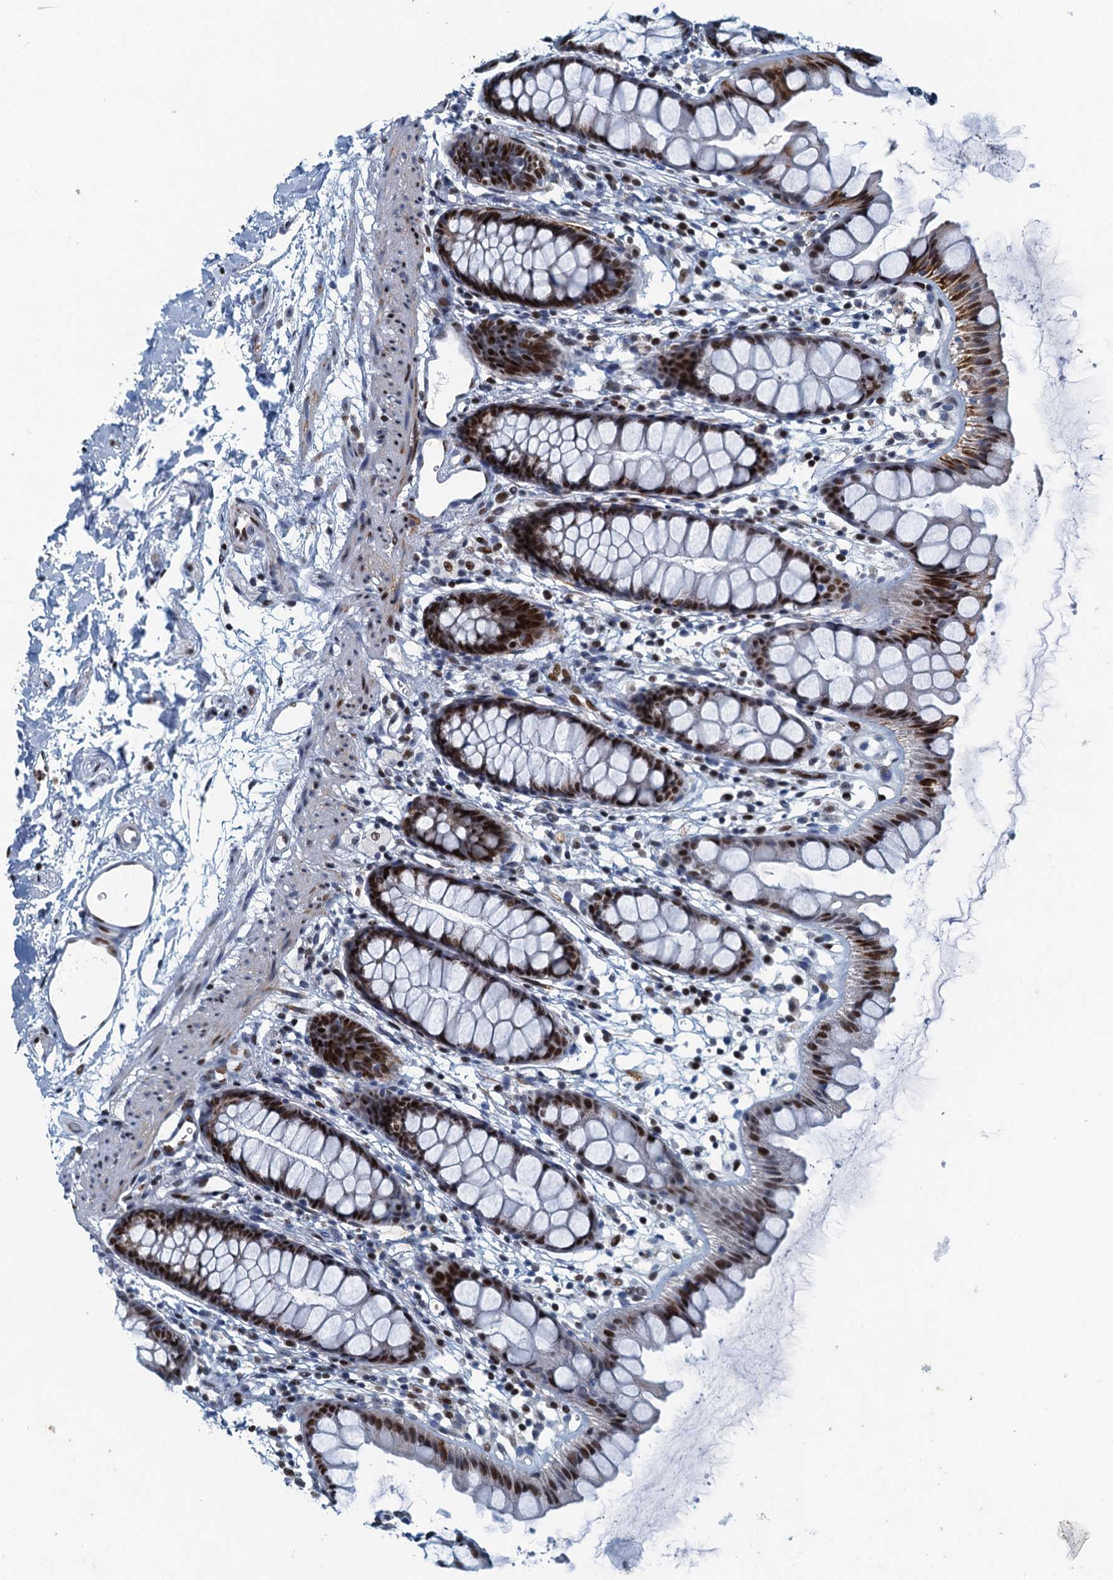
{"staining": {"intensity": "strong", "quantity": ">75%", "location": "nuclear"}, "tissue": "rectum", "cell_type": "Glandular cells", "image_type": "normal", "snomed": [{"axis": "morphology", "description": "Normal tissue, NOS"}, {"axis": "topography", "description": "Rectum"}], "caption": "IHC (DAB) staining of unremarkable human rectum demonstrates strong nuclear protein positivity in approximately >75% of glandular cells. (Brightfield microscopy of DAB IHC at high magnification).", "gene": "ANKRD13D", "patient": {"sex": "female", "age": 65}}